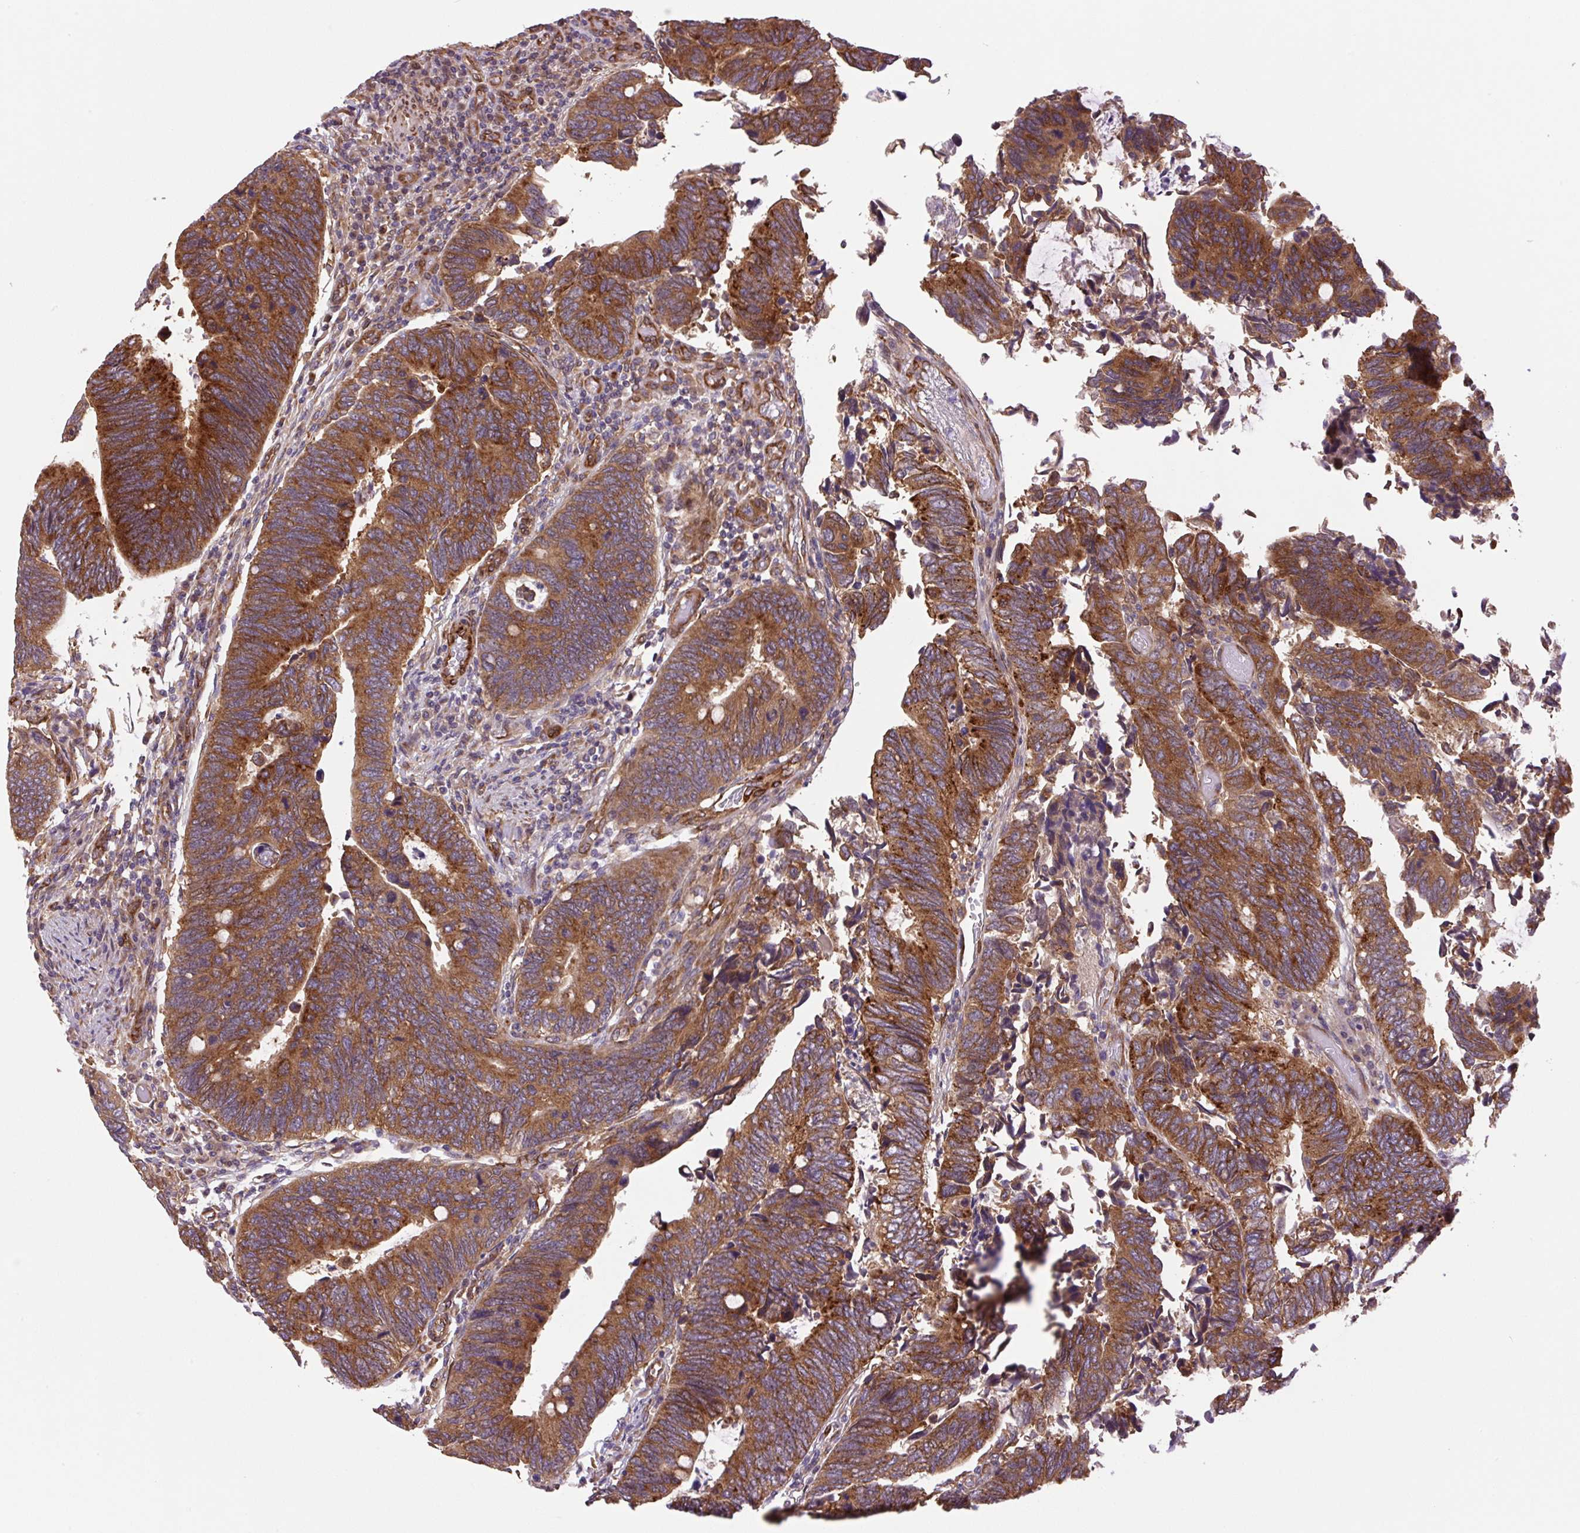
{"staining": {"intensity": "strong", "quantity": ">75%", "location": "cytoplasmic/membranous"}, "tissue": "colorectal cancer", "cell_type": "Tumor cells", "image_type": "cancer", "snomed": [{"axis": "morphology", "description": "Adenocarcinoma, NOS"}, {"axis": "topography", "description": "Colon"}], "caption": "A micrograph of human colorectal cancer stained for a protein exhibits strong cytoplasmic/membranous brown staining in tumor cells. Ihc stains the protein in brown and the nuclei are stained blue.", "gene": "SEPTIN10", "patient": {"sex": "male", "age": 87}}